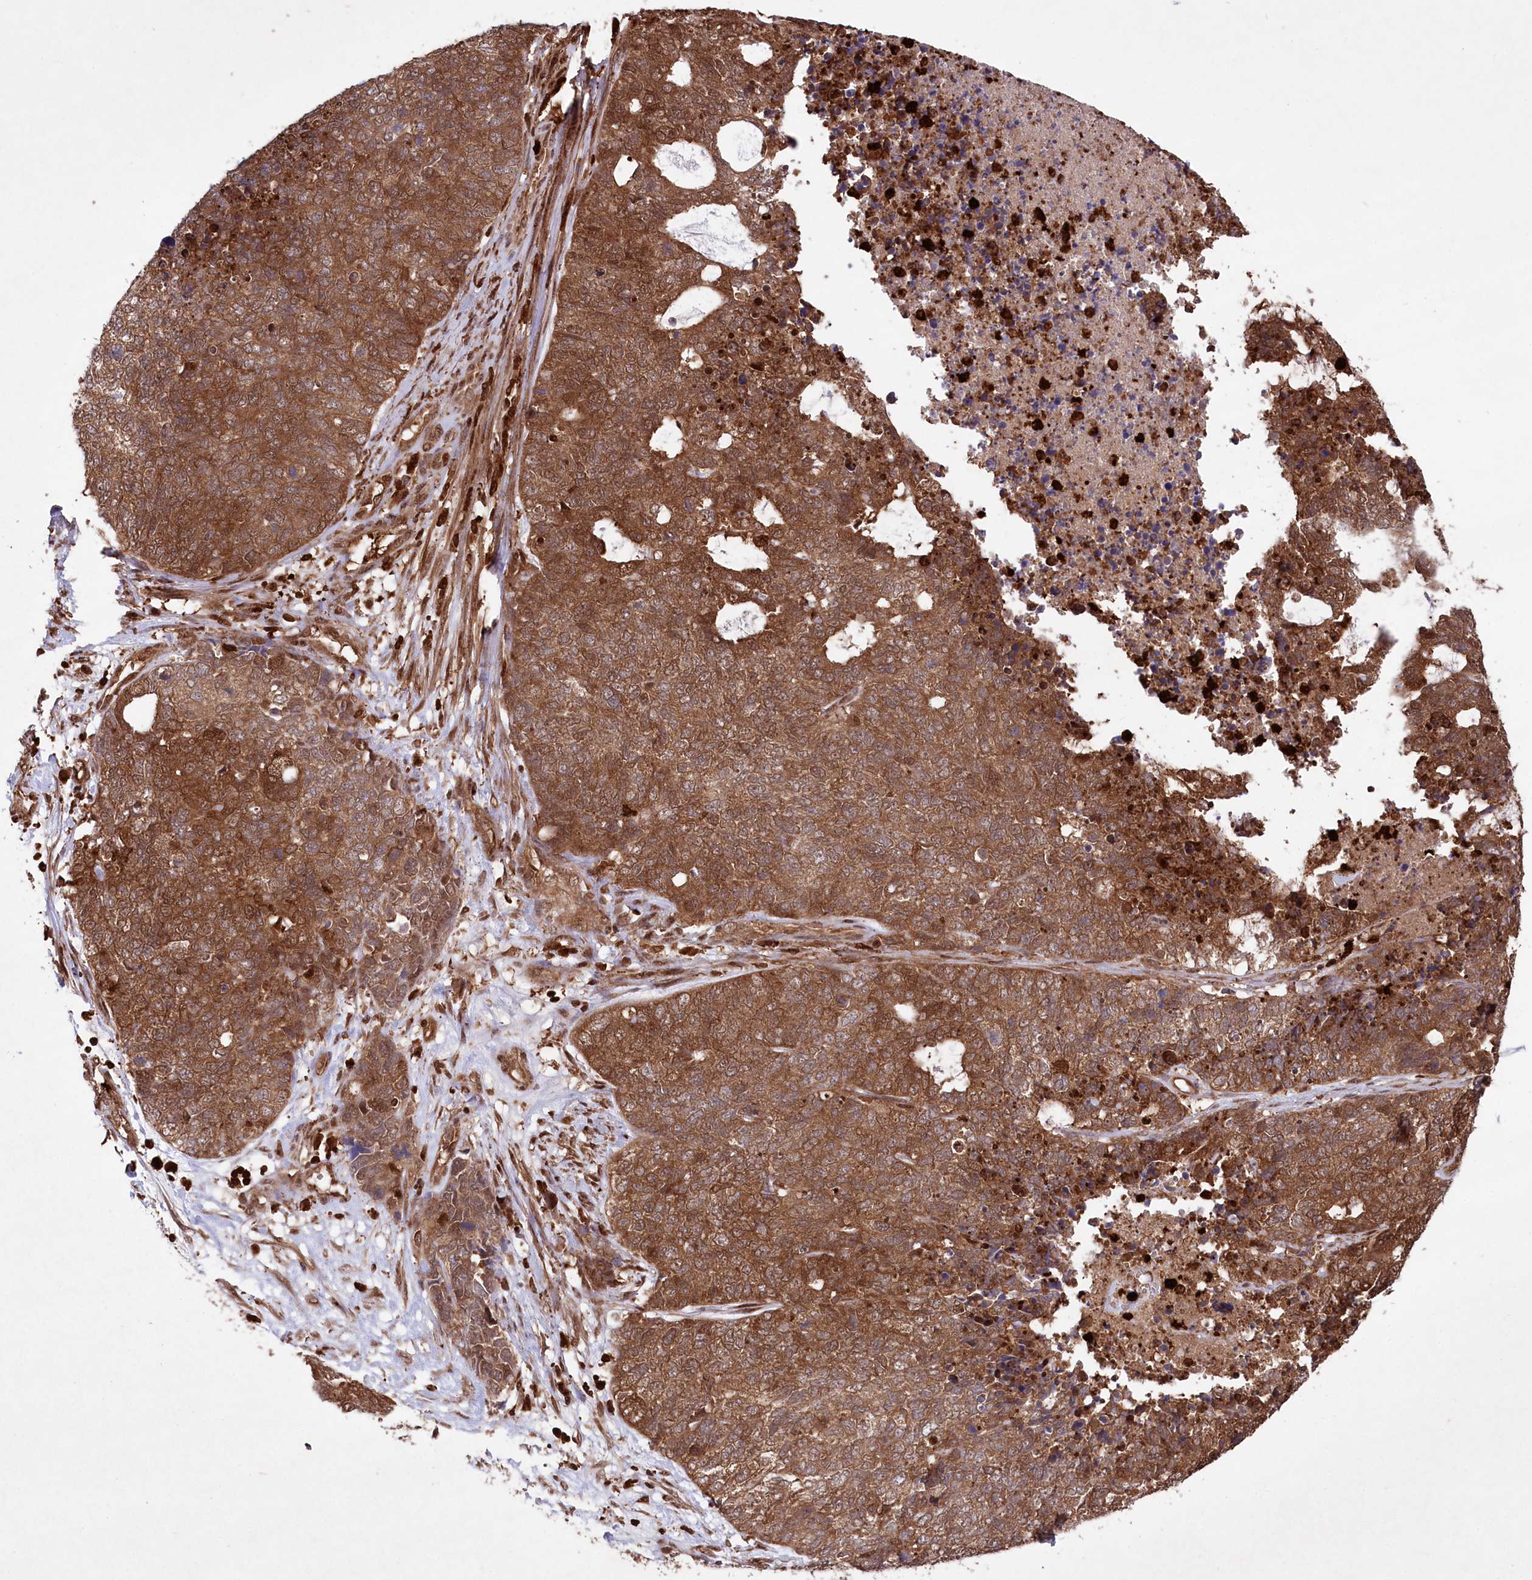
{"staining": {"intensity": "moderate", "quantity": ">75%", "location": "cytoplasmic/membranous"}, "tissue": "cervical cancer", "cell_type": "Tumor cells", "image_type": "cancer", "snomed": [{"axis": "morphology", "description": "Squamous cell carcinoma, NOS"}, {"axis": "topography", "description": "Cervix"}], "caption": "Cervical cancer tissue reveals moderate cytoplasmic/membranous expression in approximately >75% of tumor cells", "gene": "LSG1", "patient": {"sex": "female", "age": 63}}